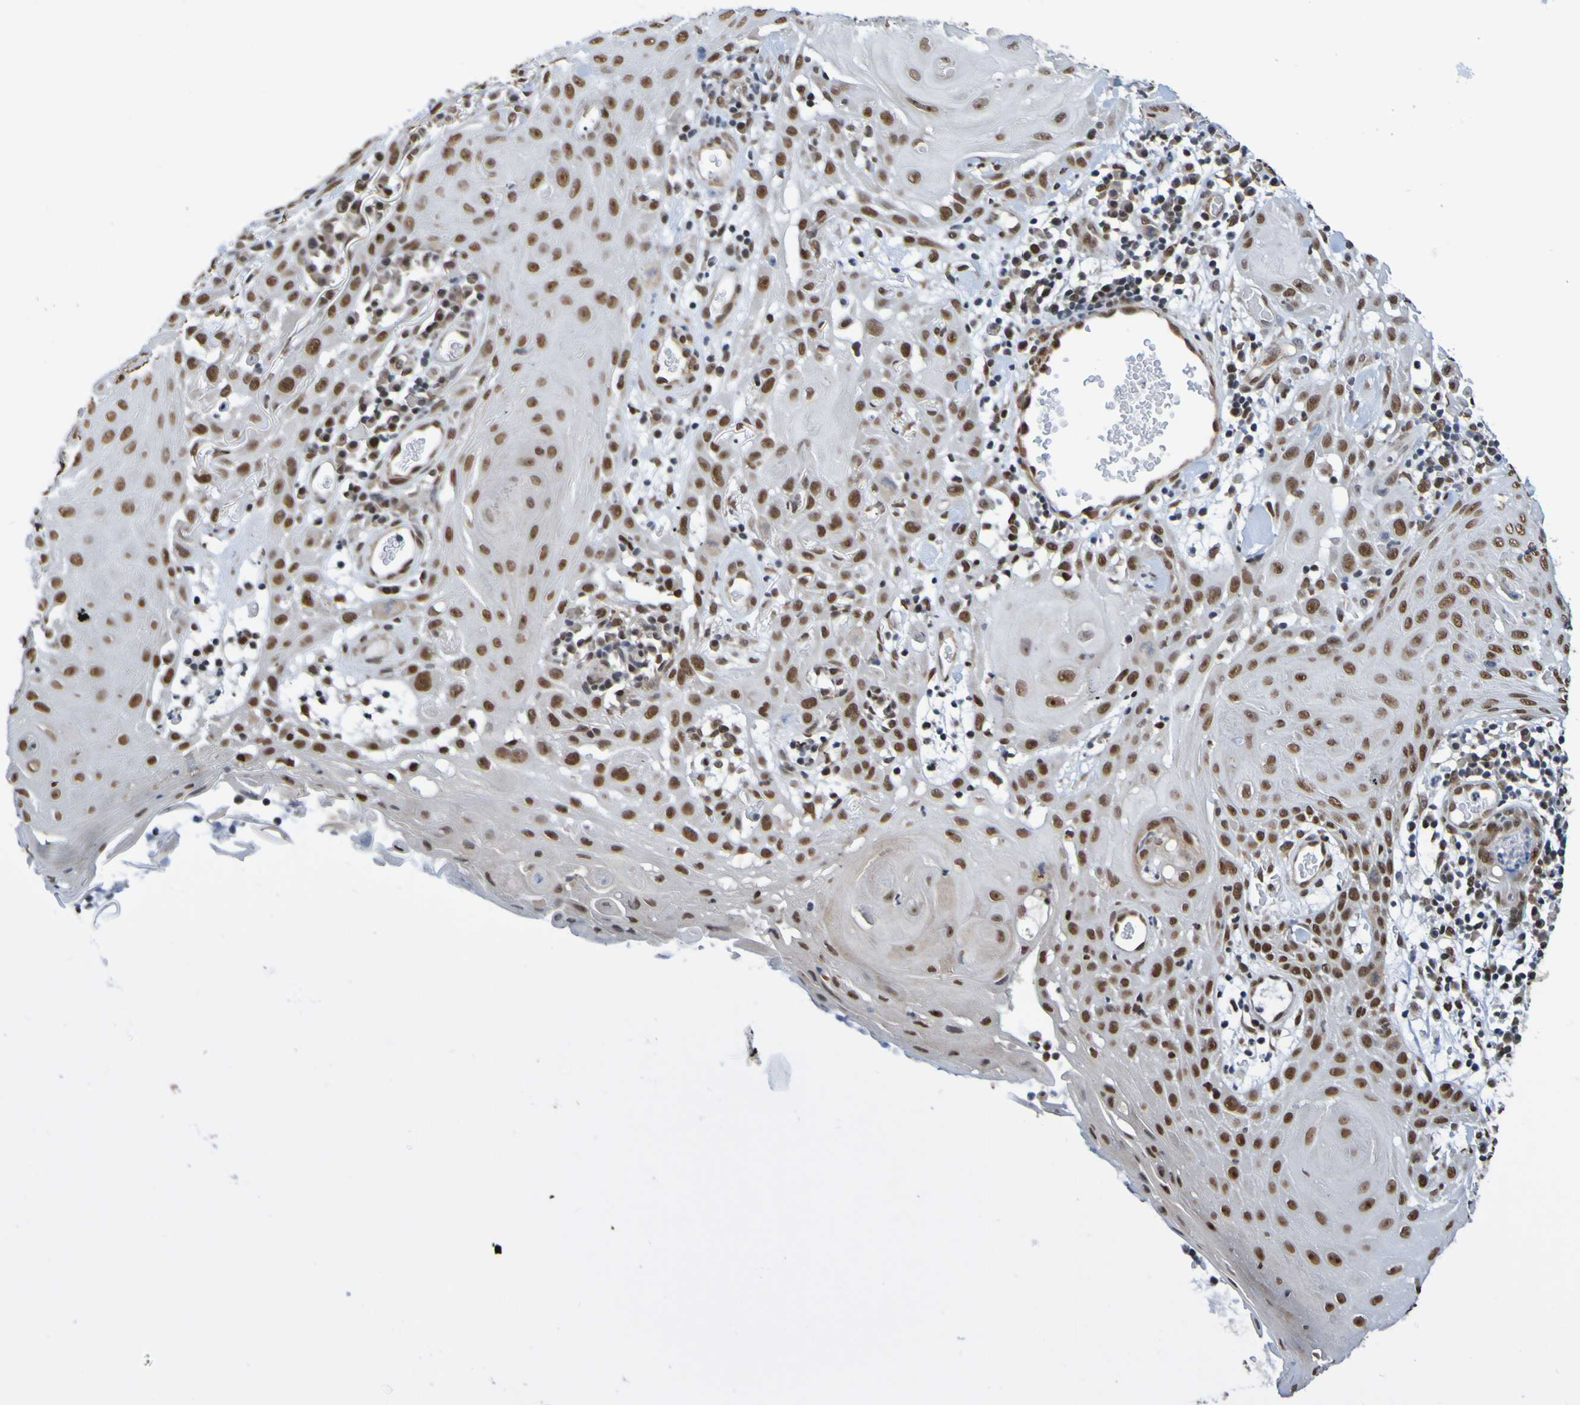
{"staining": {"intensity": "strong", "quantity": ">75%", "location": "nuclear"}, "tissue": "skin cancer", "cell_type": "Tumor cells", "image_type": "cancer", "snomed": [{"axis": "morphology", "description": "Squamous cell carcinoma, NOS"}, {"axis": "topography", "description": "Skin"}], "caption": "Human squamous cell carcinoma (skin) stained with a protein marker displays strong staining in tumor cells.", "gene": "HDAC2", "patient": {"sex": "male", "age": 24}}